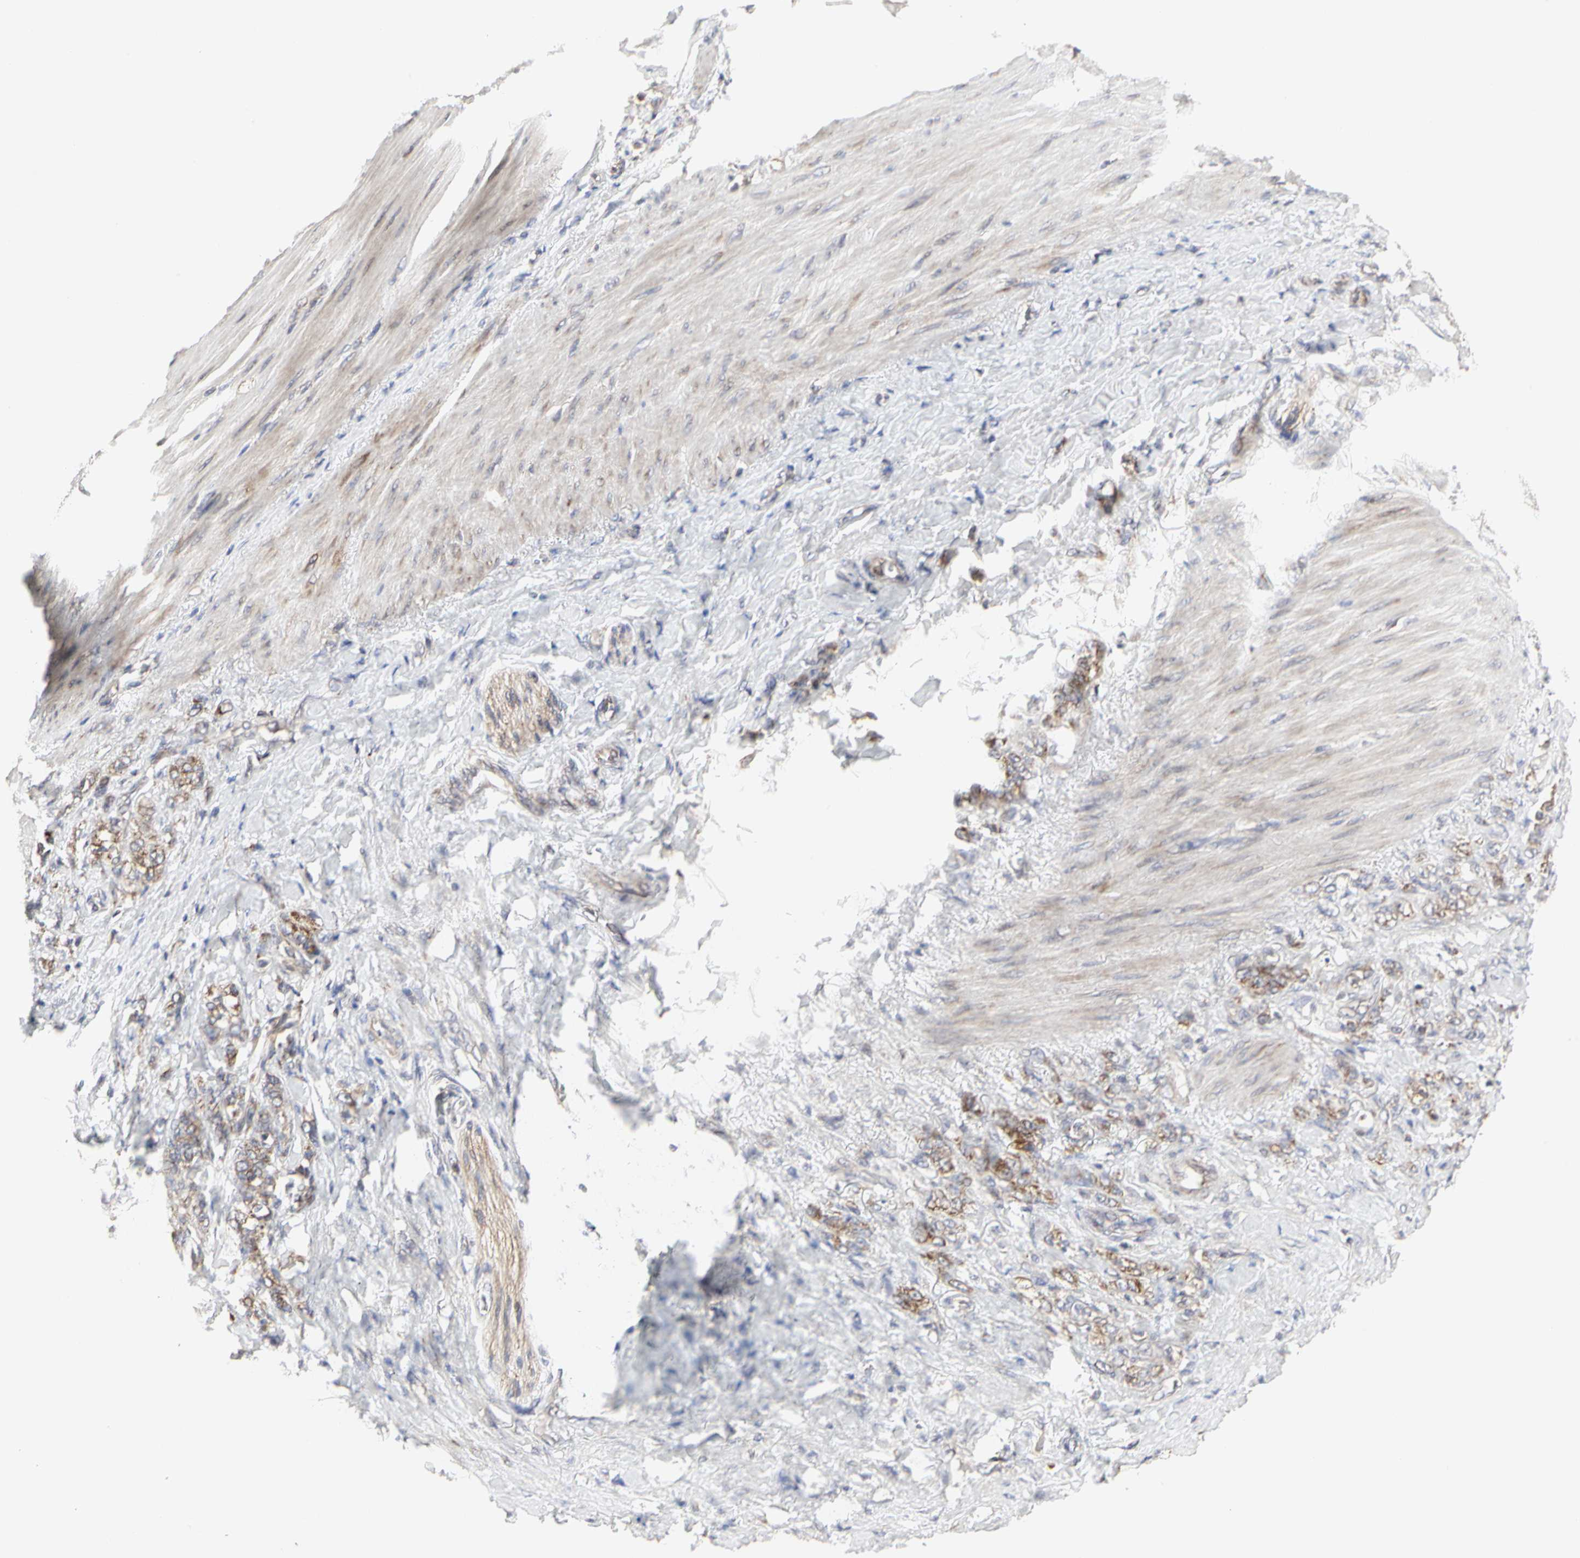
{"staining": {"intensity": "moderate", "quantity": ">75%", "location": "cytoplasmic/membranous"}, "tissue": "stomach cancer", "cell_type": "Tumor cells", "image_type": "cancer", "snomed": [{"axis": "morphology", "description": "Adenocarcinoma, NOS"}, {"axis": "topography", "description": "Stomach"}], "caption": "Protein staining of stomach adenocarcinoma tissue shows moderate cytoplasmic/membranous staining in approximately >75% of tumor cells.", "gene": "TSKU", "patient": {"sex": "male", "age": 82}}